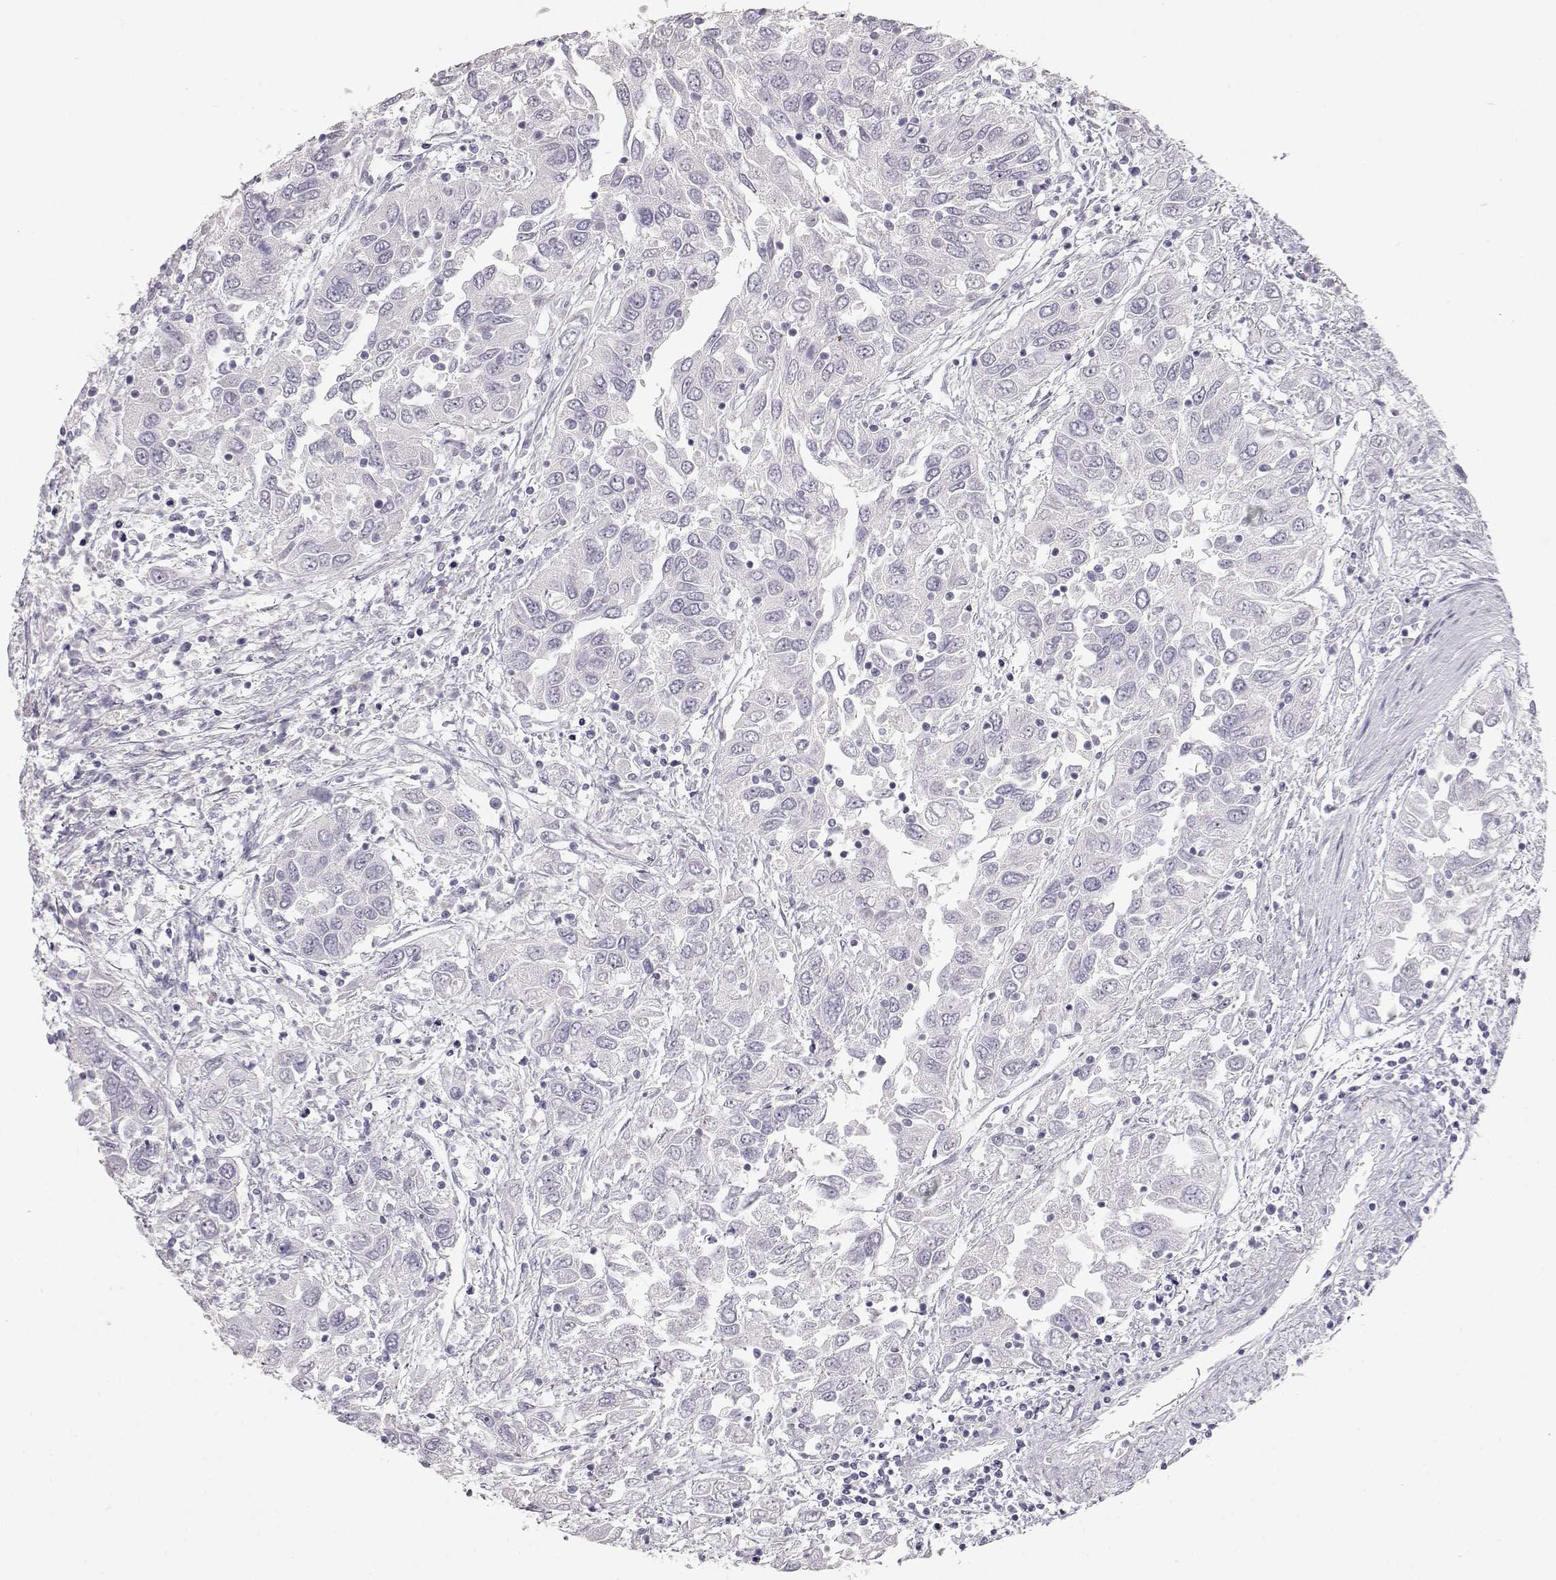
{"staining": {"intensity": "negative", "quantity": "none", "location": "none"}, "tissue": "urothelial cancer", "cell_type": "Tumor cells", "image_type": "cancer", "snomed": [{"axis": "morphology", "description": "Urothelial carcinoma, High grade"}, {"axis": "topography", "description": "Urinary bladder"}], "caption": "Immunohistochemistry micrograph of neoplastic tissue: urothelial cancer stained with DAB (3,3'-diaminobenzidine) exhibits no significant protein staining in tumor cells.", "gene": "TKTL1", "patient": {"sex": "male", "age": 76}}